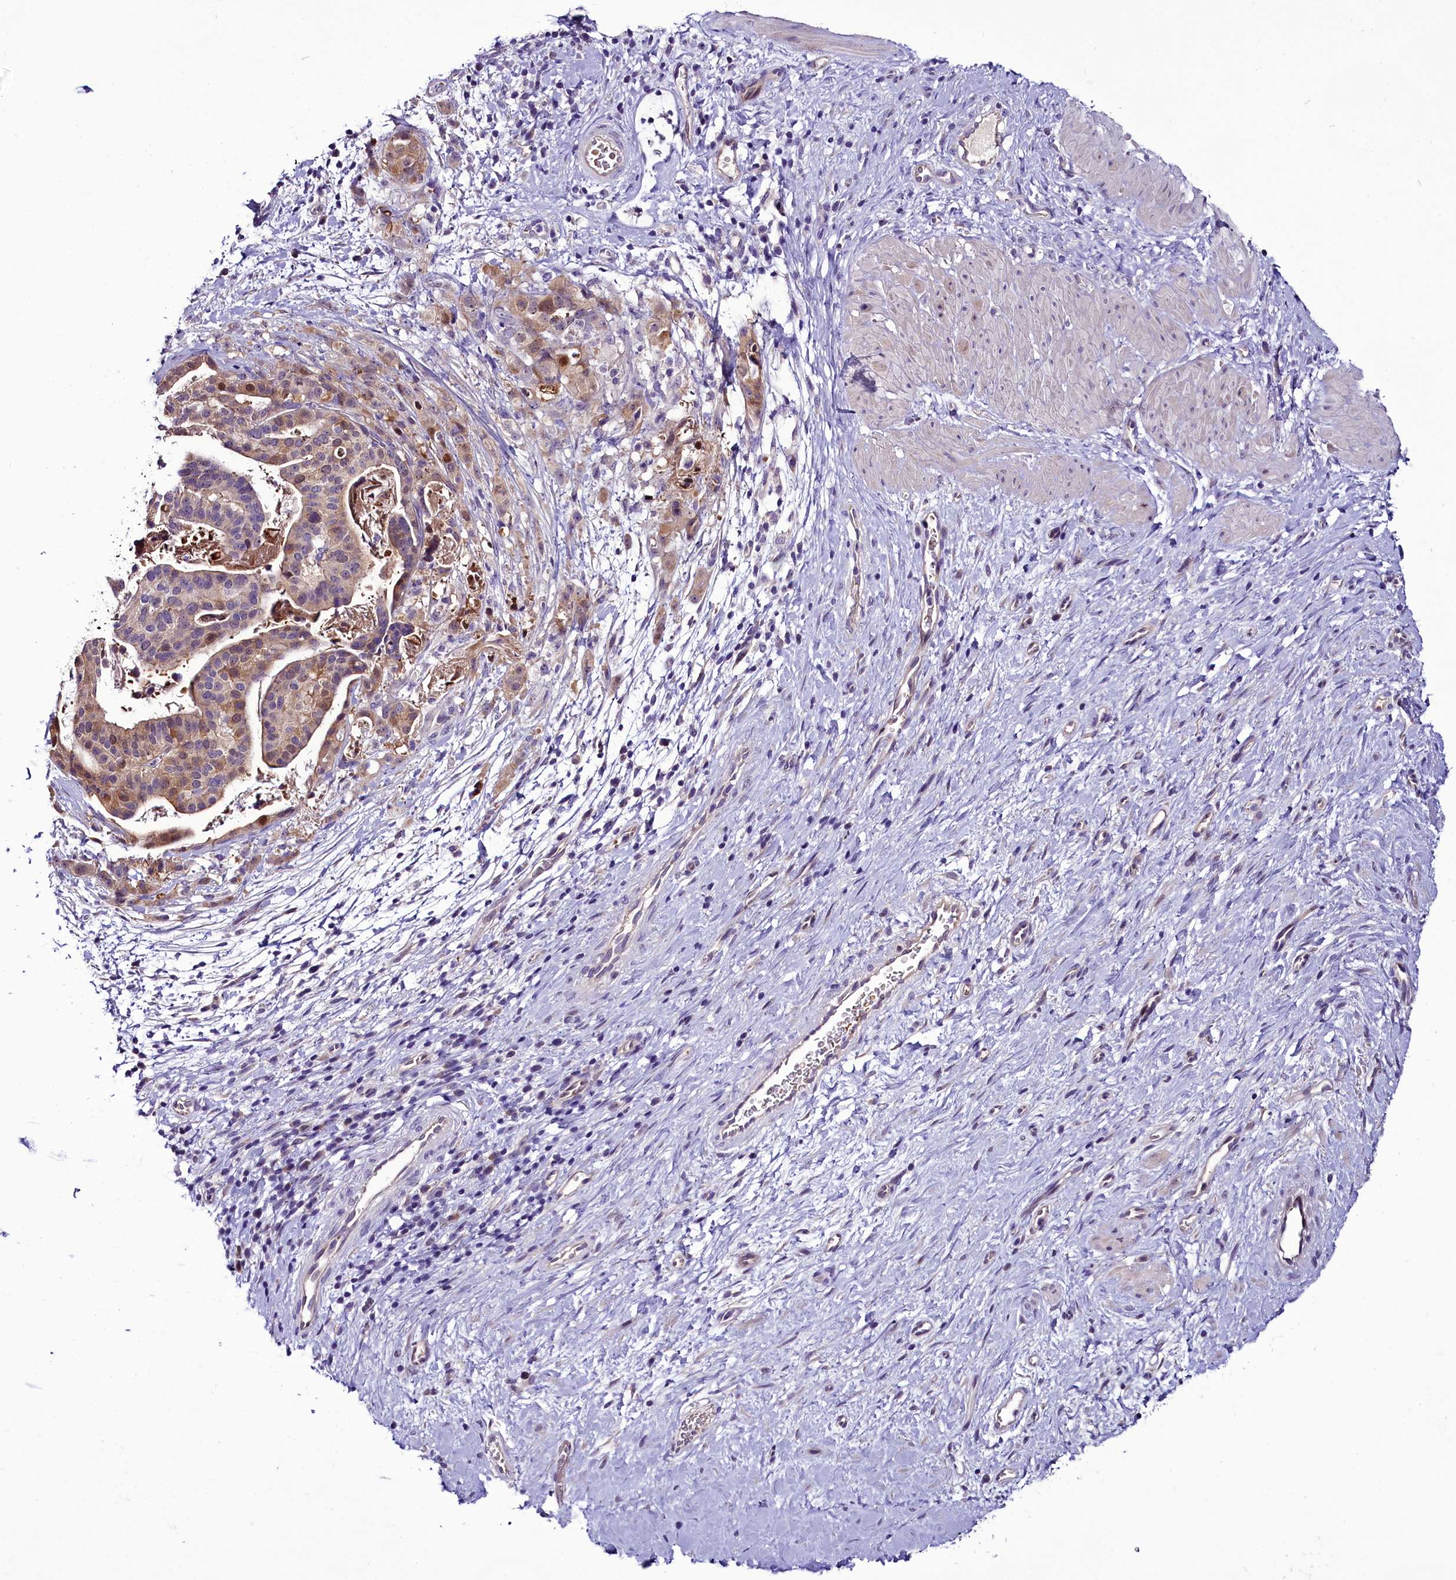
{"staining": {"intensity": "moderate", "quantity": "25%-75%", "location": "cytoplasmic/membranous"}, "tissue": "stomach cancer", "cell_type": "Tumor cells", "image_type": "cancer", "snomed": [{"axis": "morphology", "description": "Adenocarcinoma, NOS"}, {"axis": "topography", "description": "Stomach"}], "caption": "Stomach adenocarcinoma stained with a brown dye exhibits moderate cytoplasmic/membranous positive expression in about 25%-75% of tumor cells.", "gene": "C9orf40", "patient": {"sex": "male", "age": 48}}